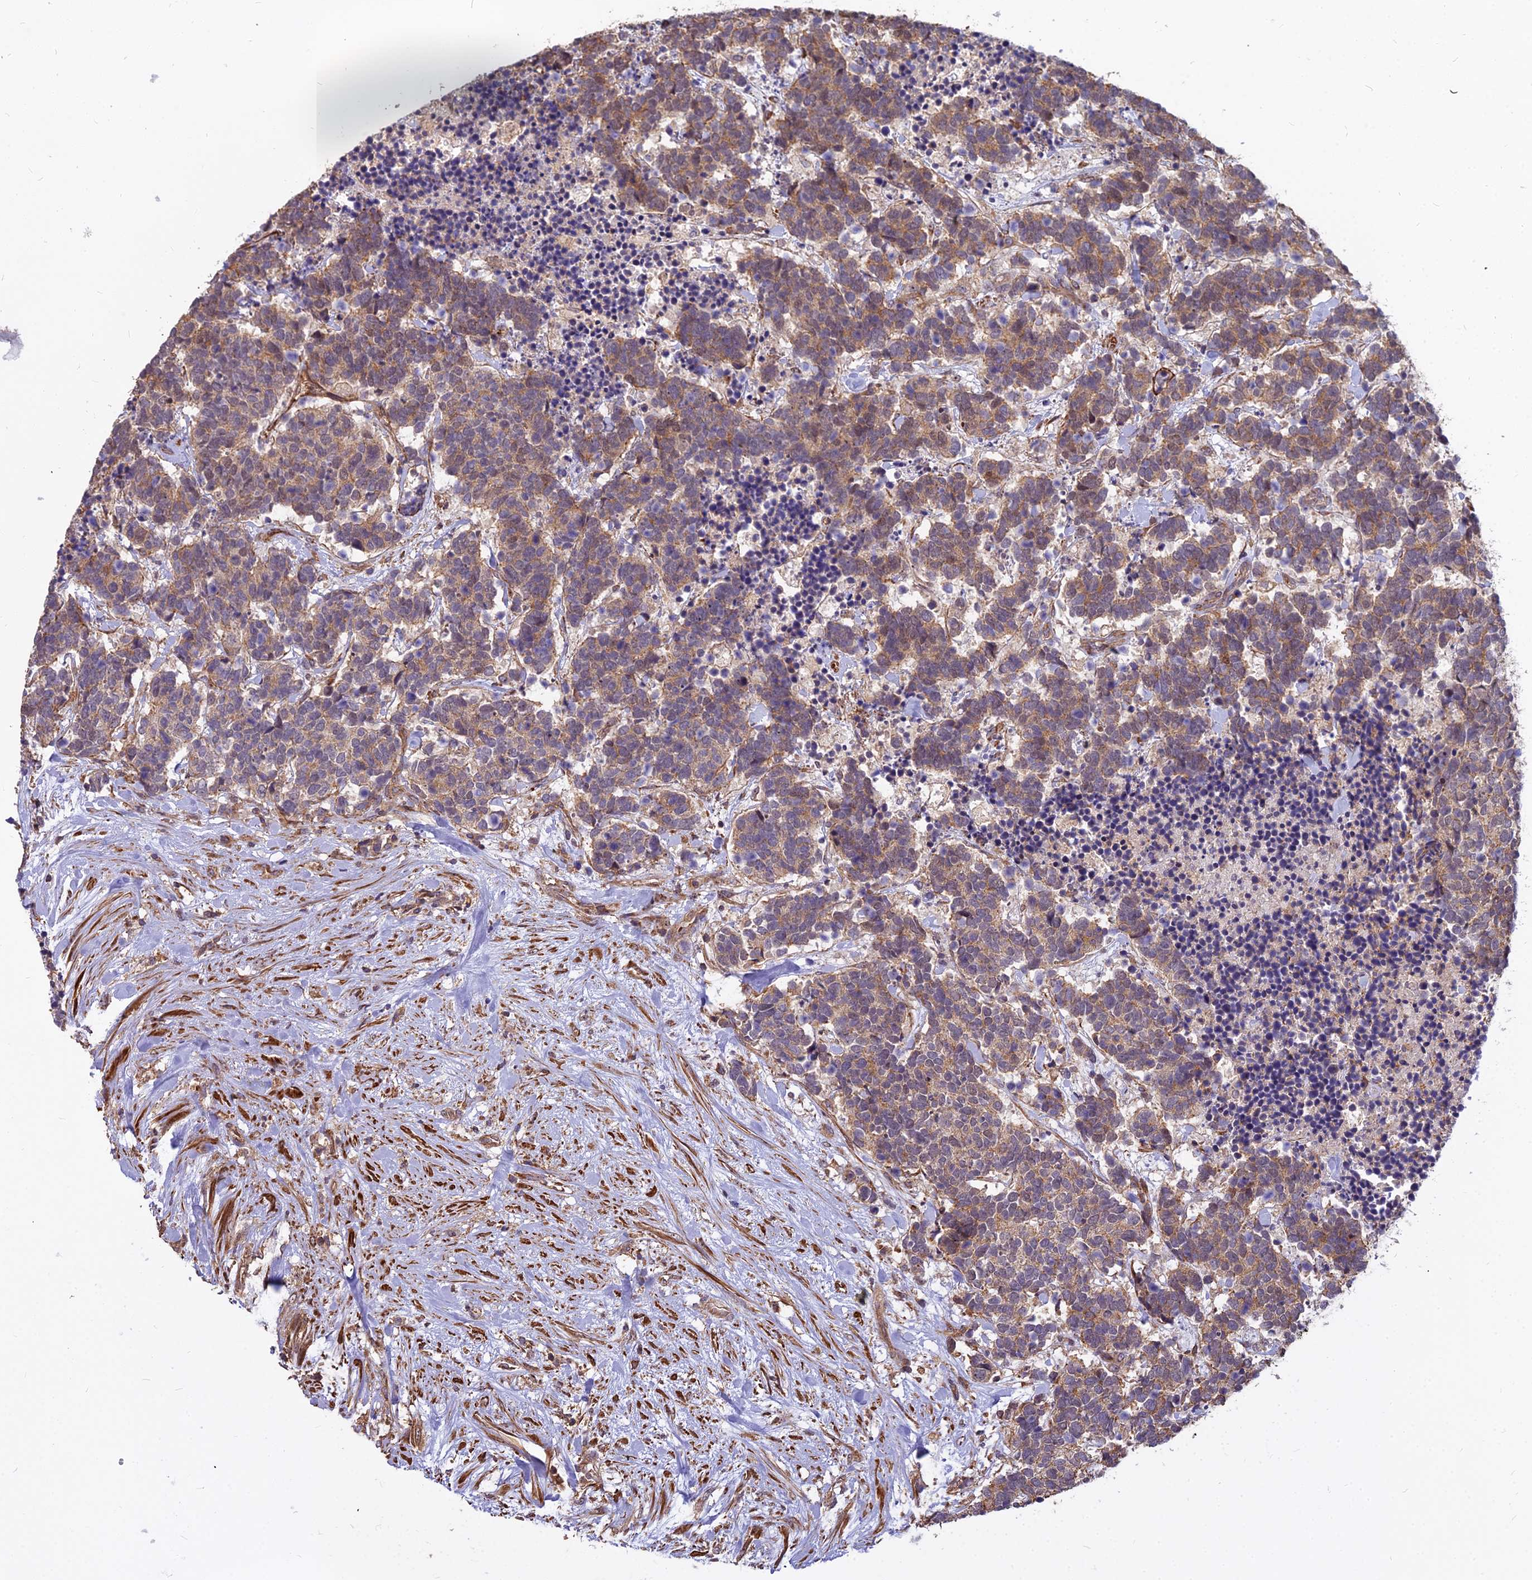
{"staining": {"intensity": "moderate", "quantity": ">75%", "location": "cytoplasmic/membranous"}, "tissue": "carcinoid", "cell_type": "Tumor cells", "image_type": "cancer", "snomed": [{"axis": "morphology", "description": "Carcinoma, NOS"}, {"axis": "morphology", "description": "Carcinoid, malignant, NOS"}, {"axis": "topography", "description": "Prostate"}], "caption": "Immunohistochemical staining of human malignant carcinoid reveals medium levels of moderate cytoplasmic/membranous protein positivity in approximately >75% of tumor cells. Immunohistochemistry stains the protein of interest in brown and the nuclei are stained blue.", "gene": "TCEA3", "patient": {"sex": "male", "age": 57}}